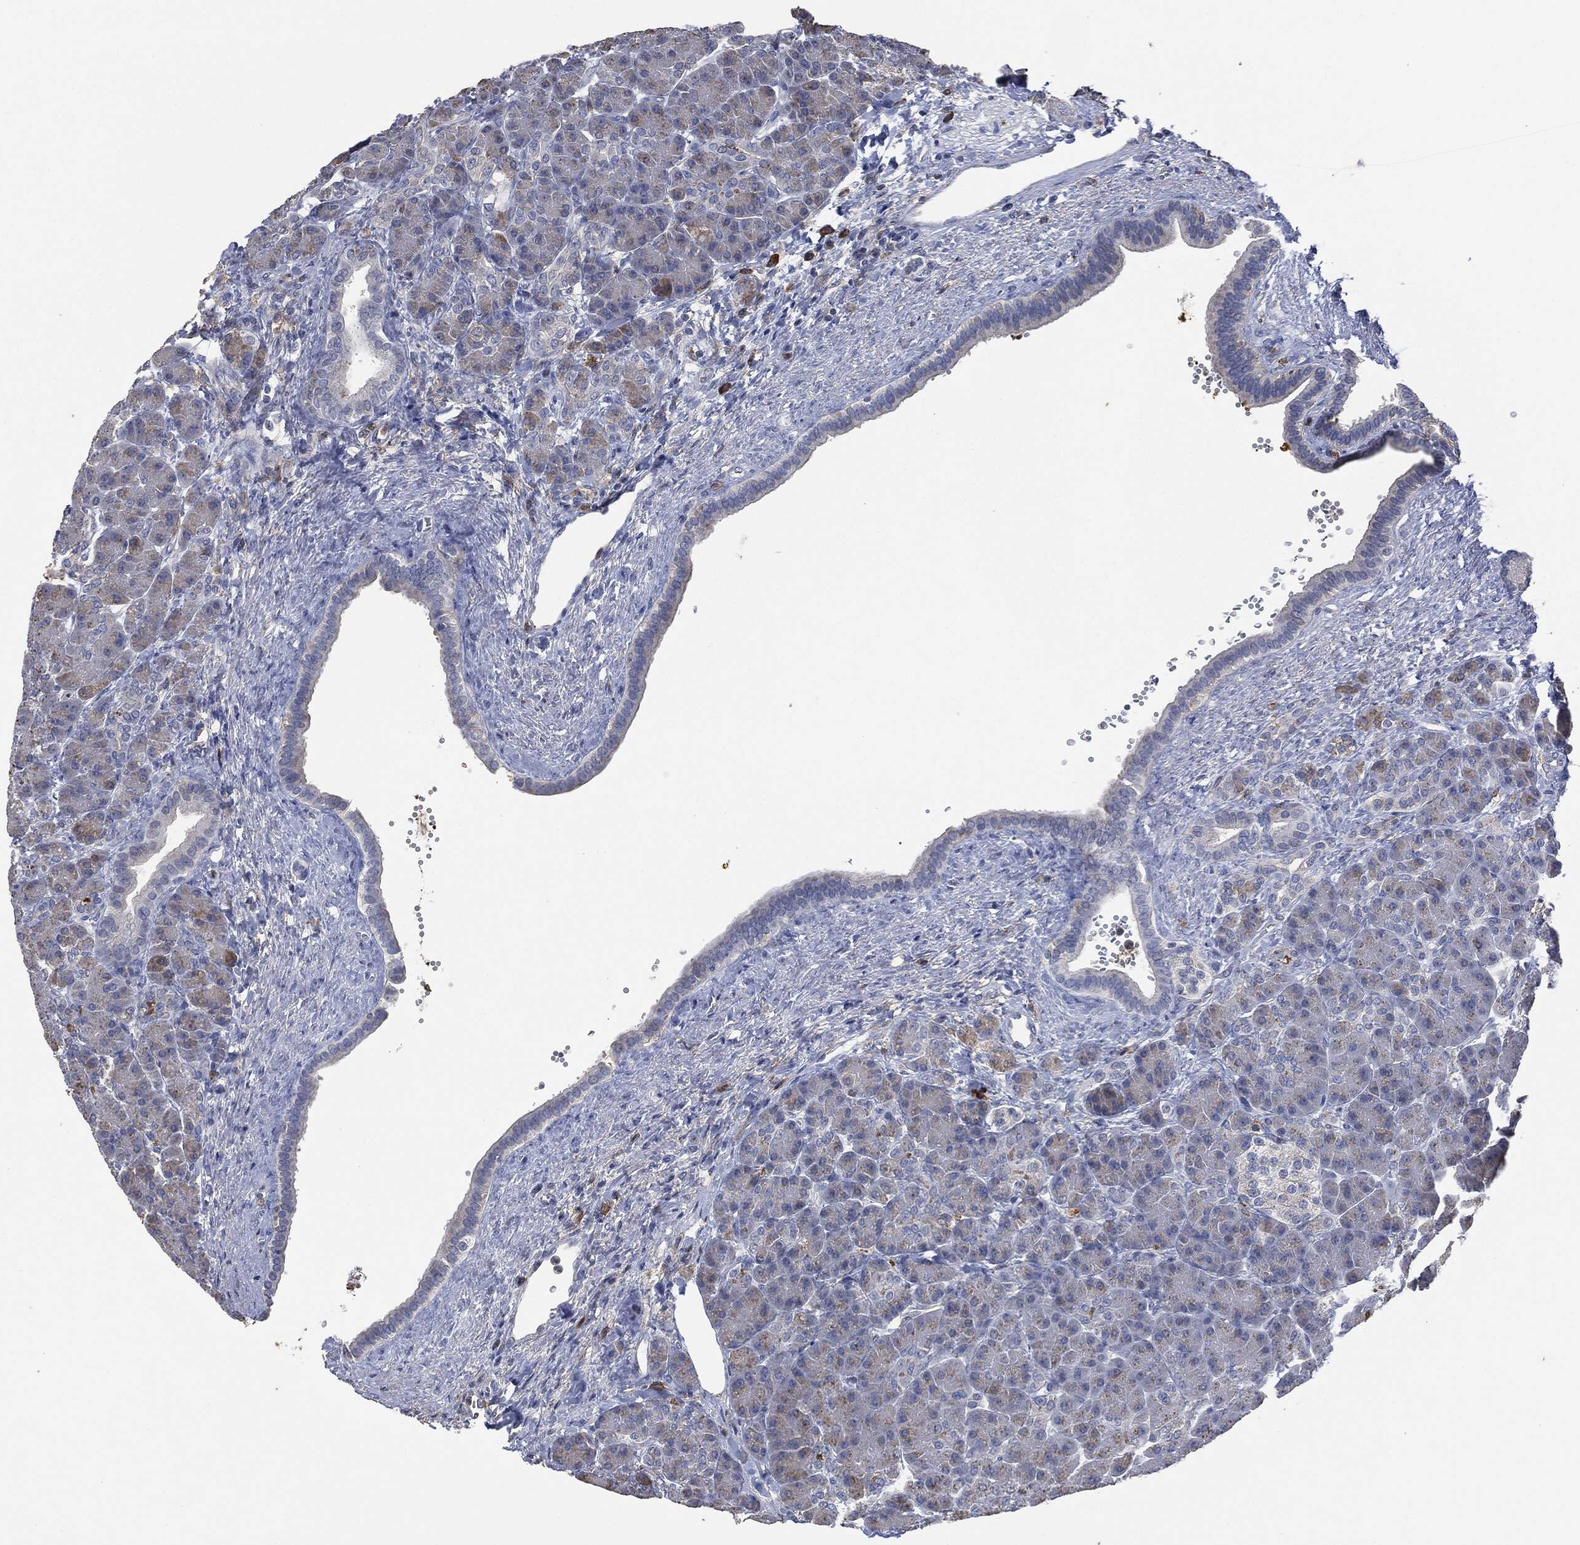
{"staining": {"intensity": "weak", "quantity": "25%-75%", "location": "cytoplasmic/membranous"}, "tissue": "pancreas", "cell_type": "Exocrine glandular cells", "image_type": "normal", "snomed": [{"axis": "morphology", "description": "Normal tissue, NOS"}, {"axis": "topography", "description": "Pancreas"}], "caption": "High-power microscopy captured an IHC micrograph of normal pancreas, revealing weak cytoplasmic/membranous expression in approximately 25%-75% of exocrine glandular cells. Using DAB (brown) and hematoxylin (blue) stains, captured at high magnification using brightfield microscopy.", "gene": "CD33", "patient": {"sex": "female", "age": 63}}